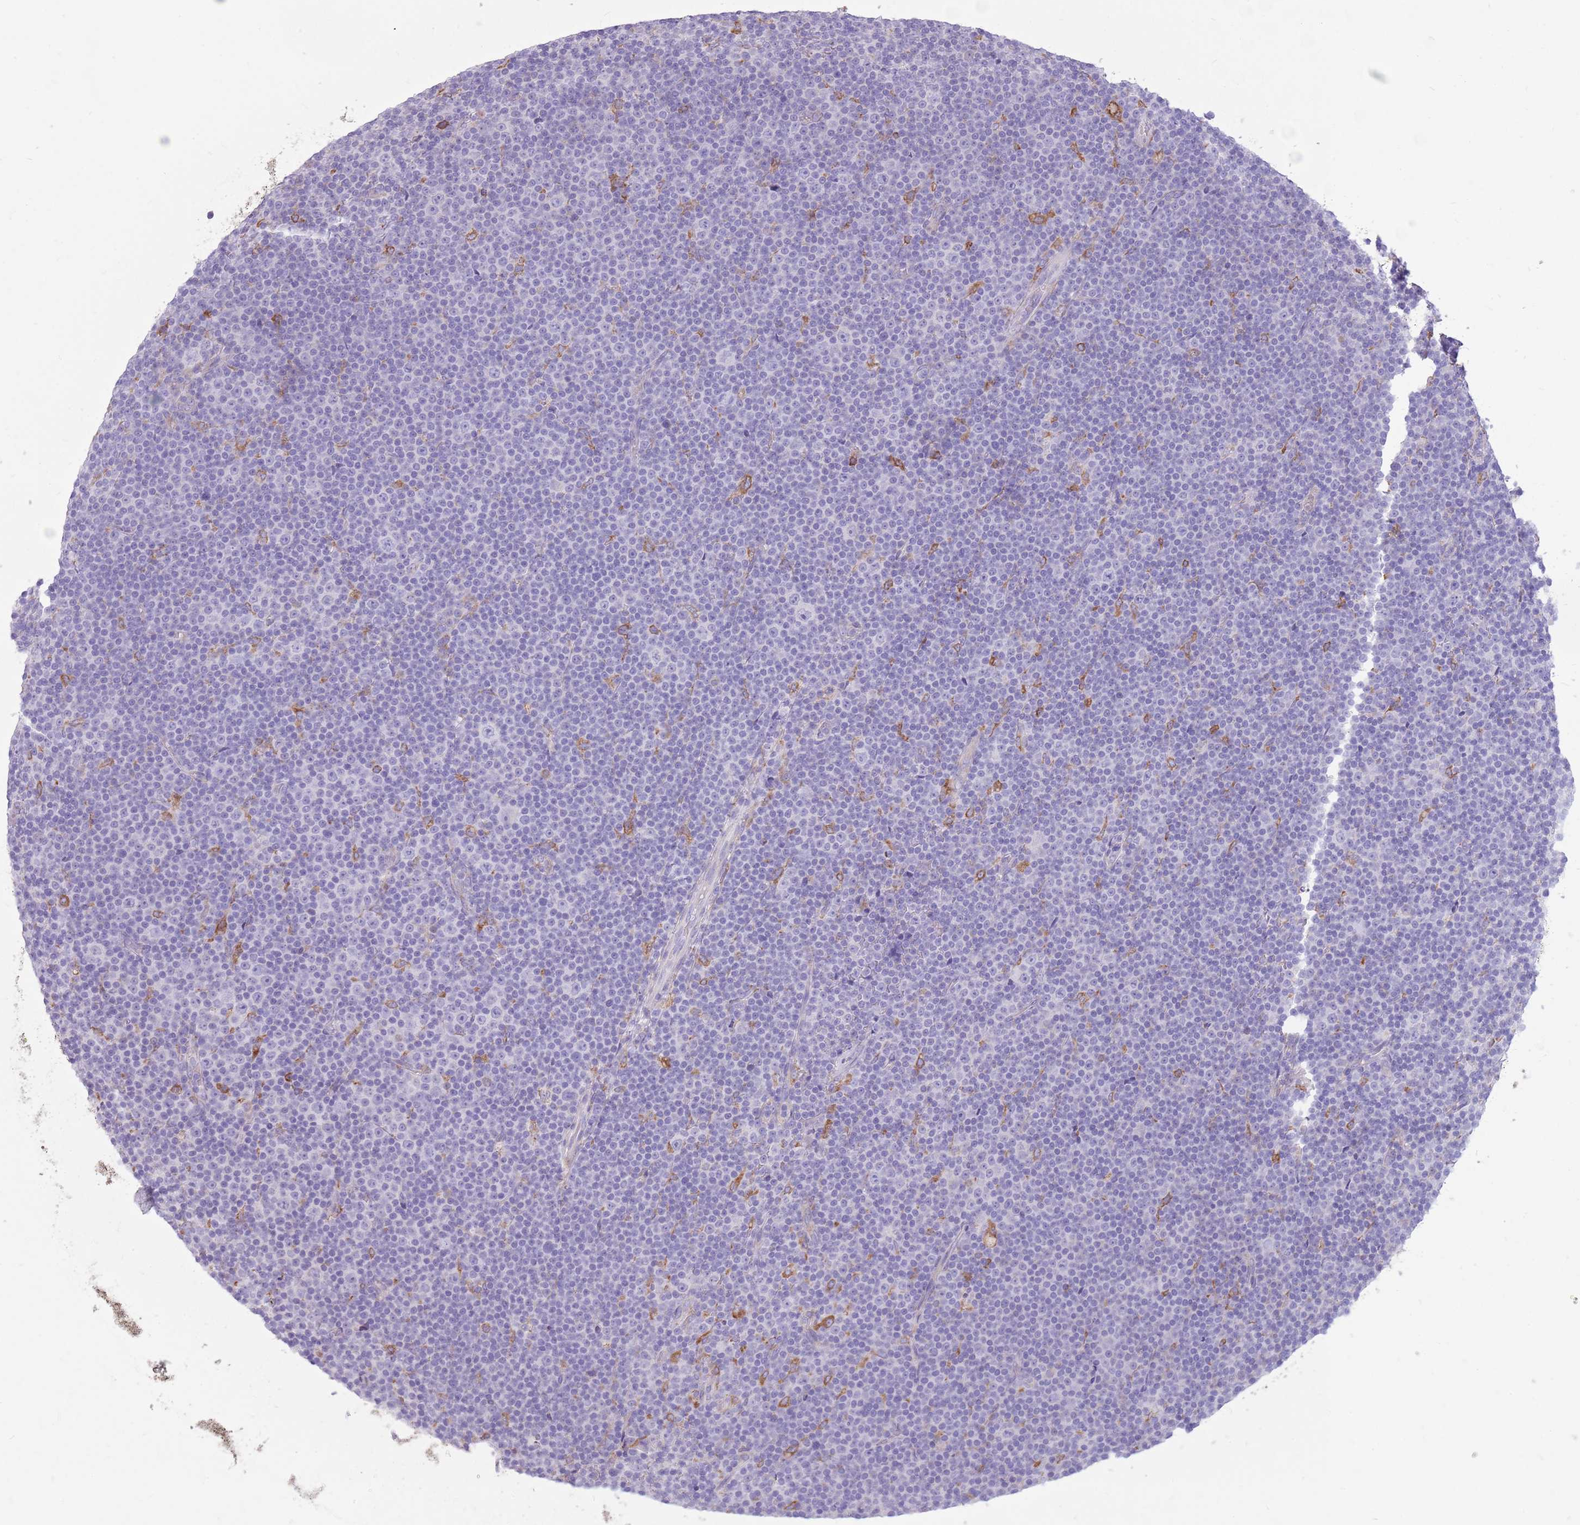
{"staining": {"intensity": "negative", "quantity": "none", "location": "none"}, "tissue": "lymphoma", "cell_type": "Tumor cells", "image_type": "cancer", "snomed": [{"axis": "morphology", "description": "Malignant lymphoma, non-Hodgkin's type, Low grade"}, {"axis": "topography", "description": "Lymph node"}], "caption": "The micrograph reveals no significant expression in tumor cells of lymphoma.", "gene": "KCTD19", "patient": {"sex": "female", "age": 67}}